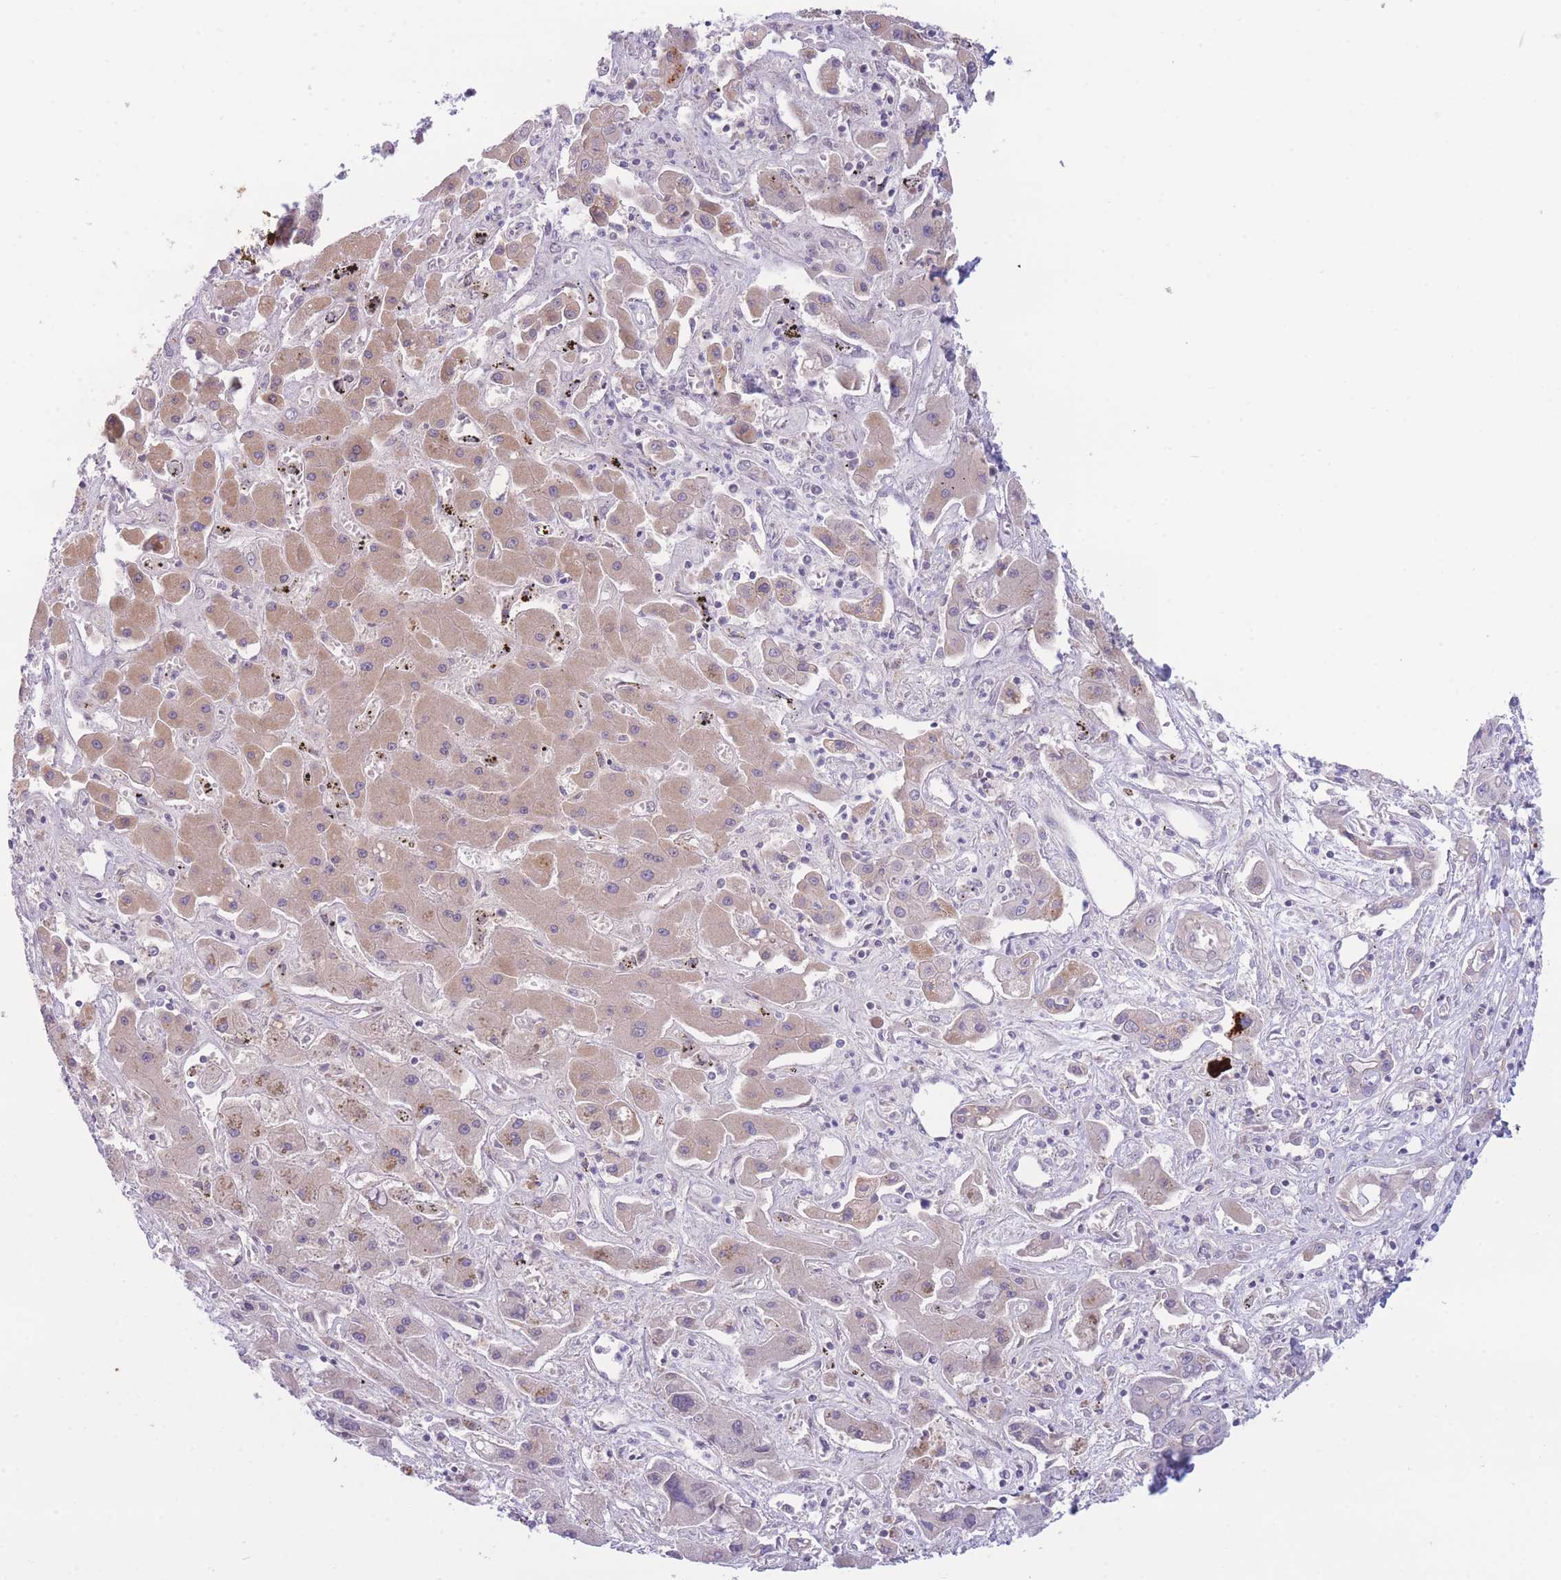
{"staining": {"intensity": "weak", "quantity": "<25%", "location": "cytoplasmic/membranous"}, "tissue": "liver cancer", "cell_type": "Tumor cells", "image_type": "cancer", "snomed": [{"axis": "morphology", "description": "Cholangiocarcinoma"}, {"axis": "topography", "description": "Liver"}], "caption": "This is an immunohistochemistry photomicrograph of human liver cancer (cholangiocarcinoma). There is no positivity in tumor cells.", "gene": "CDC25B", "patient": {"sex": "male", "age": 67}}